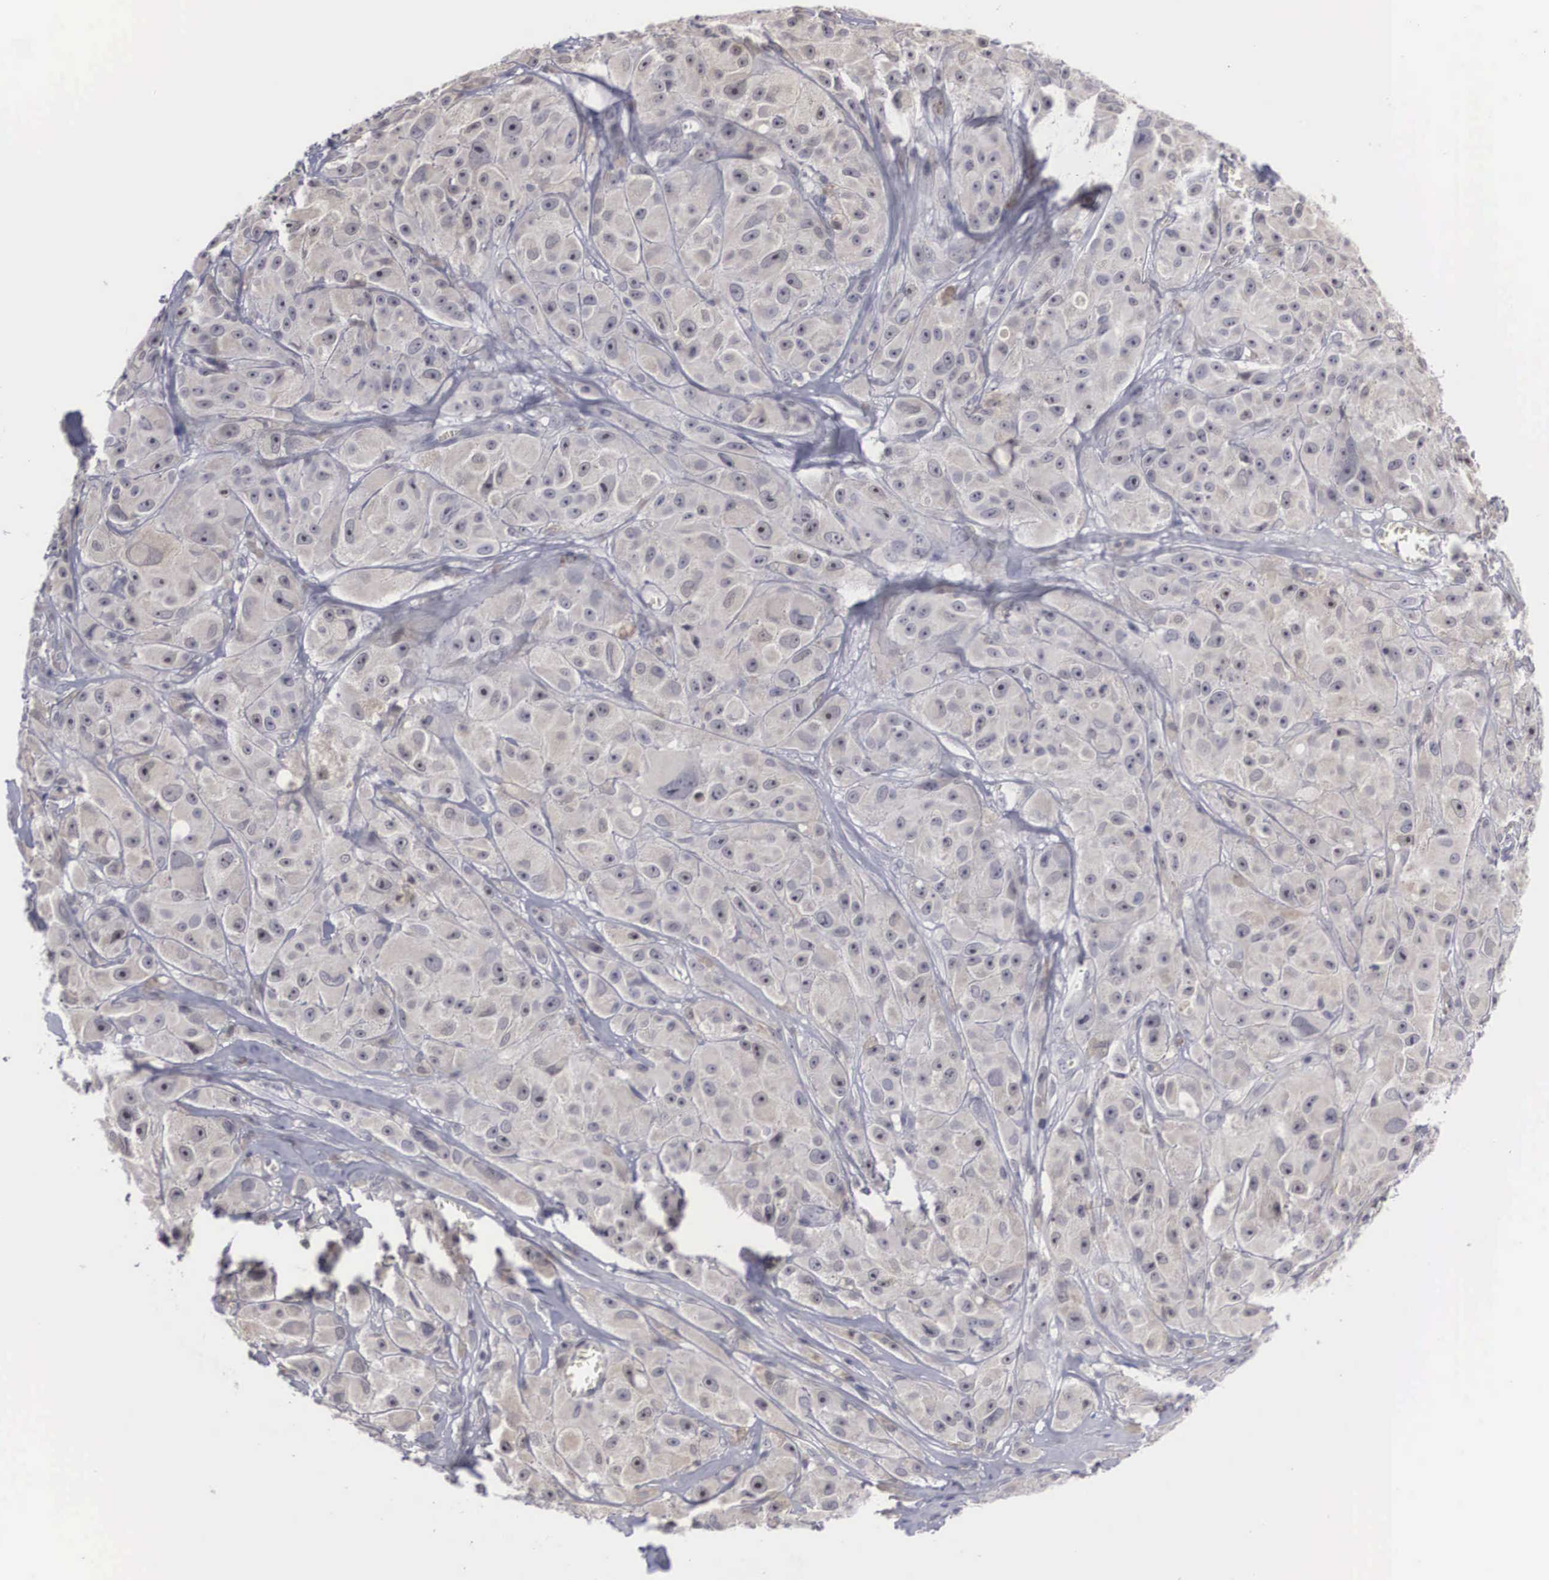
{"staining": {"intensity": "negative", "quantity": "none", "location": "none"}, "tissue": "melanoma", "cell_type": "Tumor cells", "image_type": "cancer", "snomed": [{"axis": "morphology", "description": "Malignant melanoma, NOS"}, {"axis": "topography", "description": "Skin"}], "caption": "IHC histopathology image of neoplastic tissue: malignant melanoma stained with DAB displays no significant protein expression in tumor cells.", "gene": "WDR89", "patient": {"sex": "male", "age": 56}}